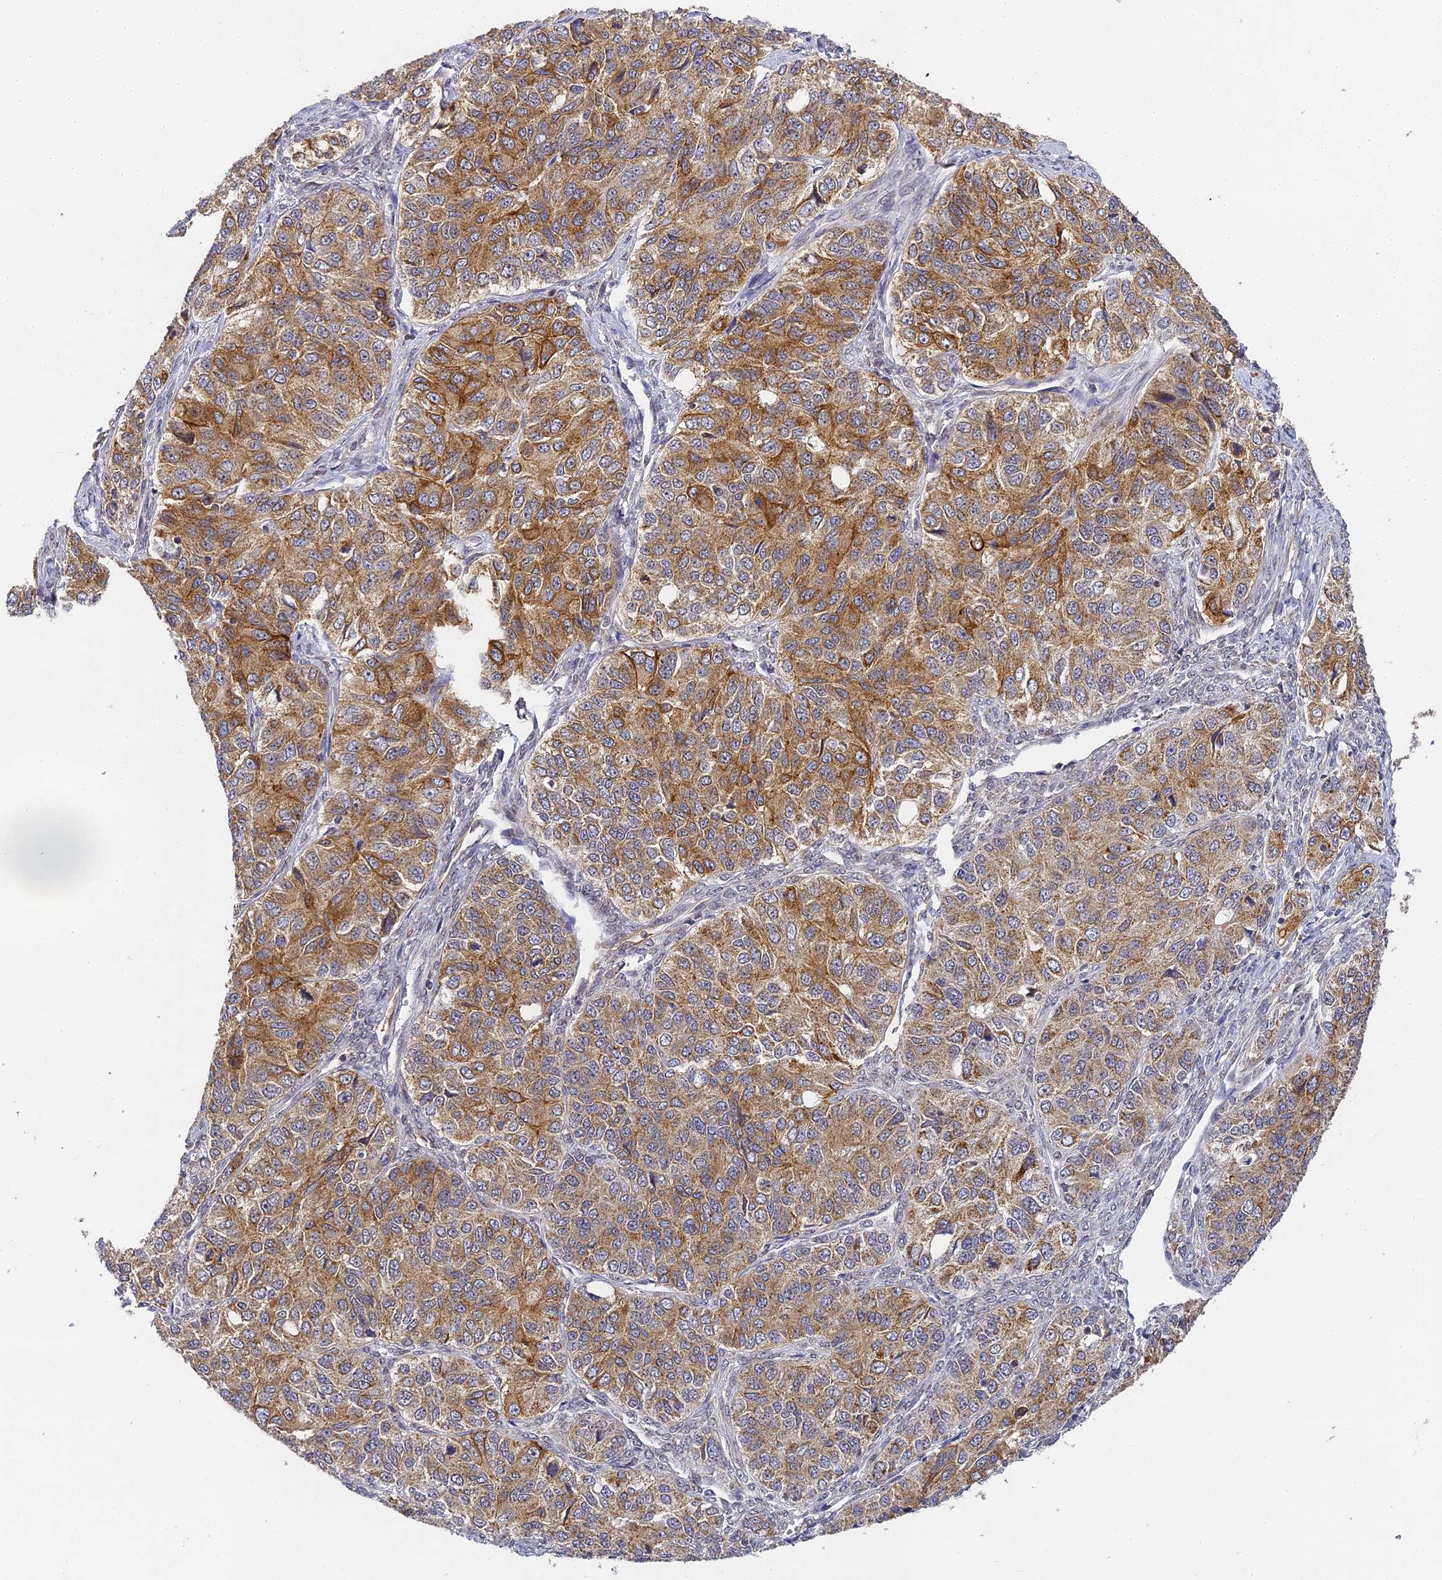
{"staining": {"intensity": "moderate", "quantity": ">75%", "location": "cytoplasmic/membranous"}, "tissue": "ovarian cancer", "cell_type": "Tumor cells", "image_type": "cancer", "snomed": [{"axis": "morphology", "description": "Carcinoma, endometroid"}, {"axis": "topography", "description": "Ovary"}], "caption": "This photomicrograph exhibits ovarian cancer (endometroid carcinoma) stained with IHC to label a protein in brown. The cytoplasmic/membranous of tumor cells show moderate positivity for the protein. Nuclei are counter-stained blue.", "gene": "DNAAF10", "patient": {"sex": "female", "age": 51}}